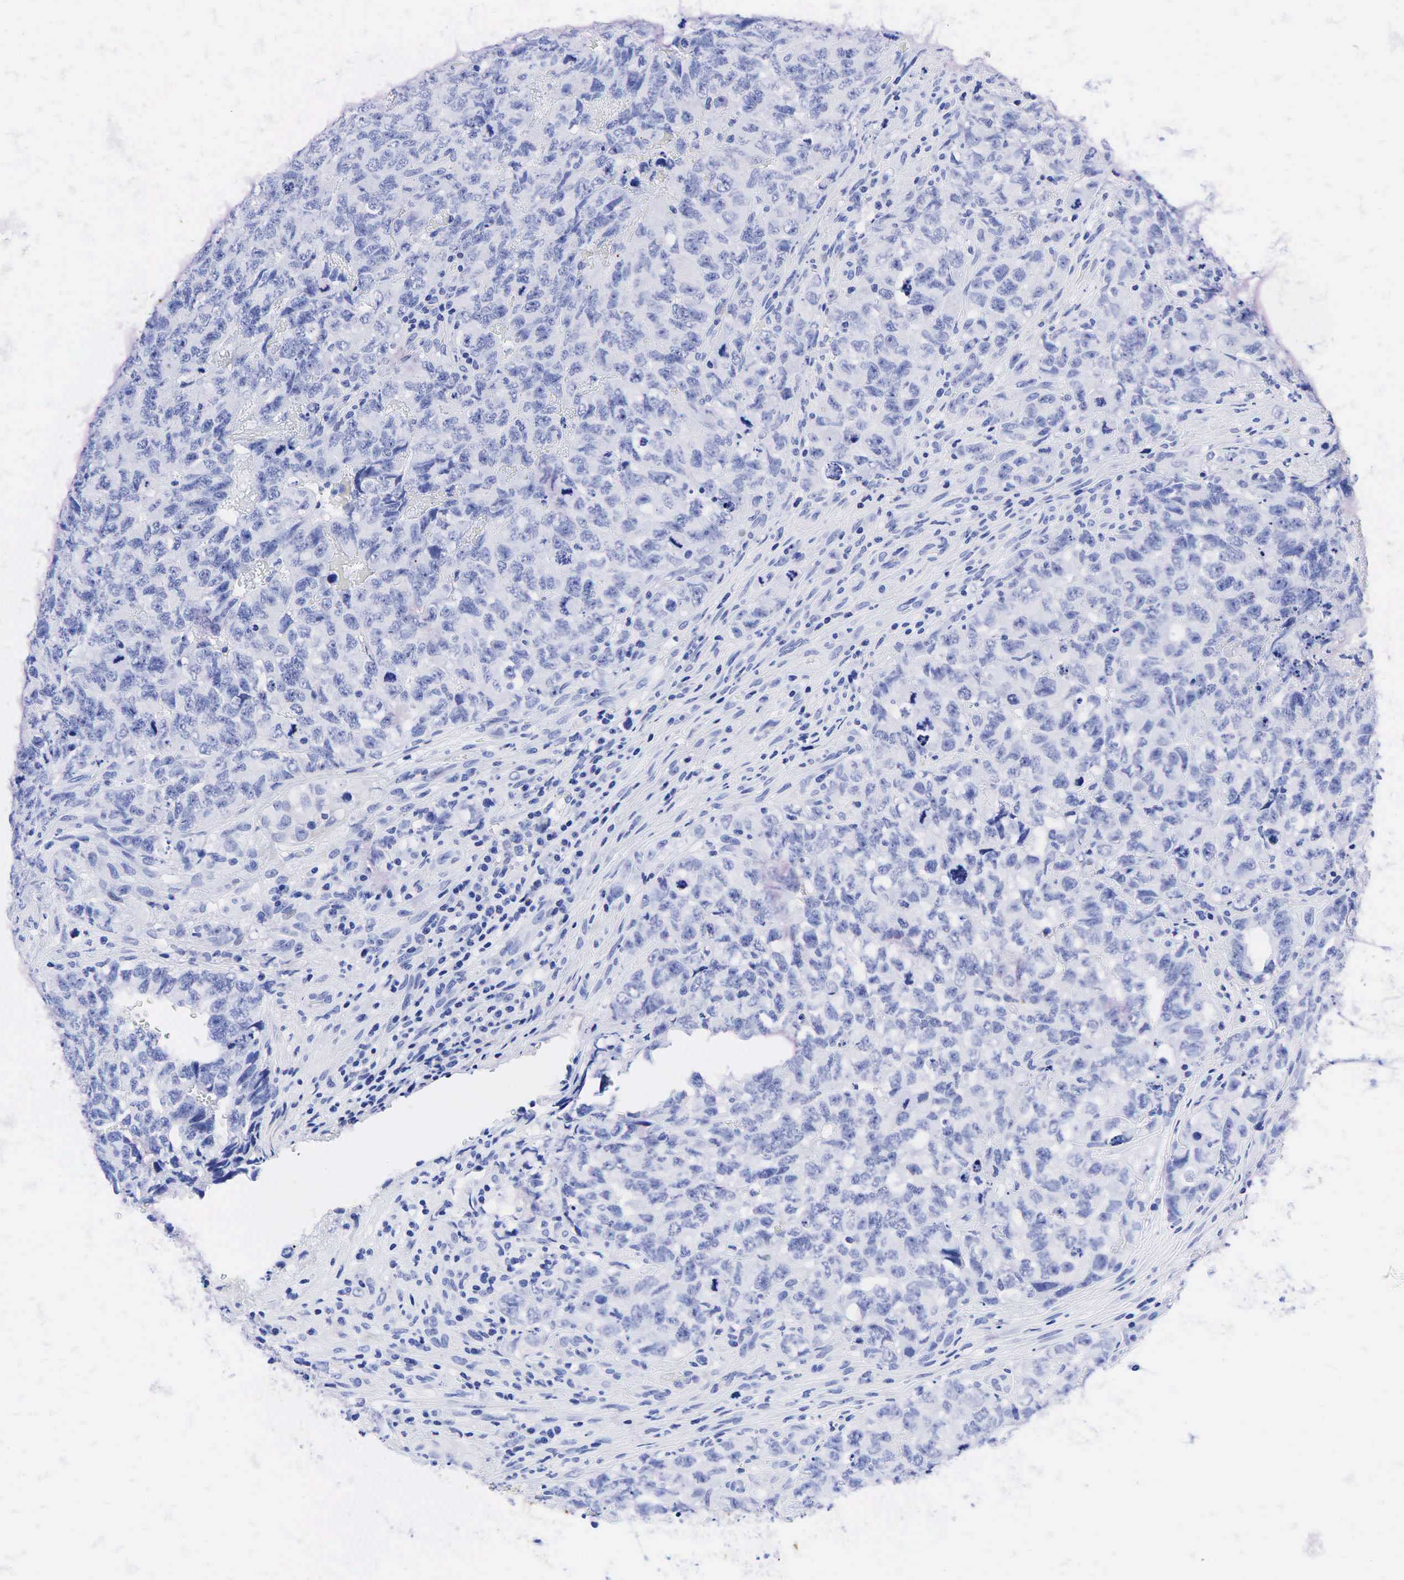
{"staining": {"intensity": "negative", "quantity": "none", "location": "none"}, "tissue": "testis cancer", "cell_type": "Tumor cells", "image_type": "cancer", "snomed": [{"axis": "morphology", "description": "Carcinoma, Embryonal, NOS"}, {"axis": "topography", "description": "Testis"}], "caption": "IHC histopathology image of testis cancer (embryonal carcinoma) stained for a protein (brown), which demonstrates no staining in tumor cells.", "gene": "CEACAM5", "patient": {"sex": "male", "age": 31}}